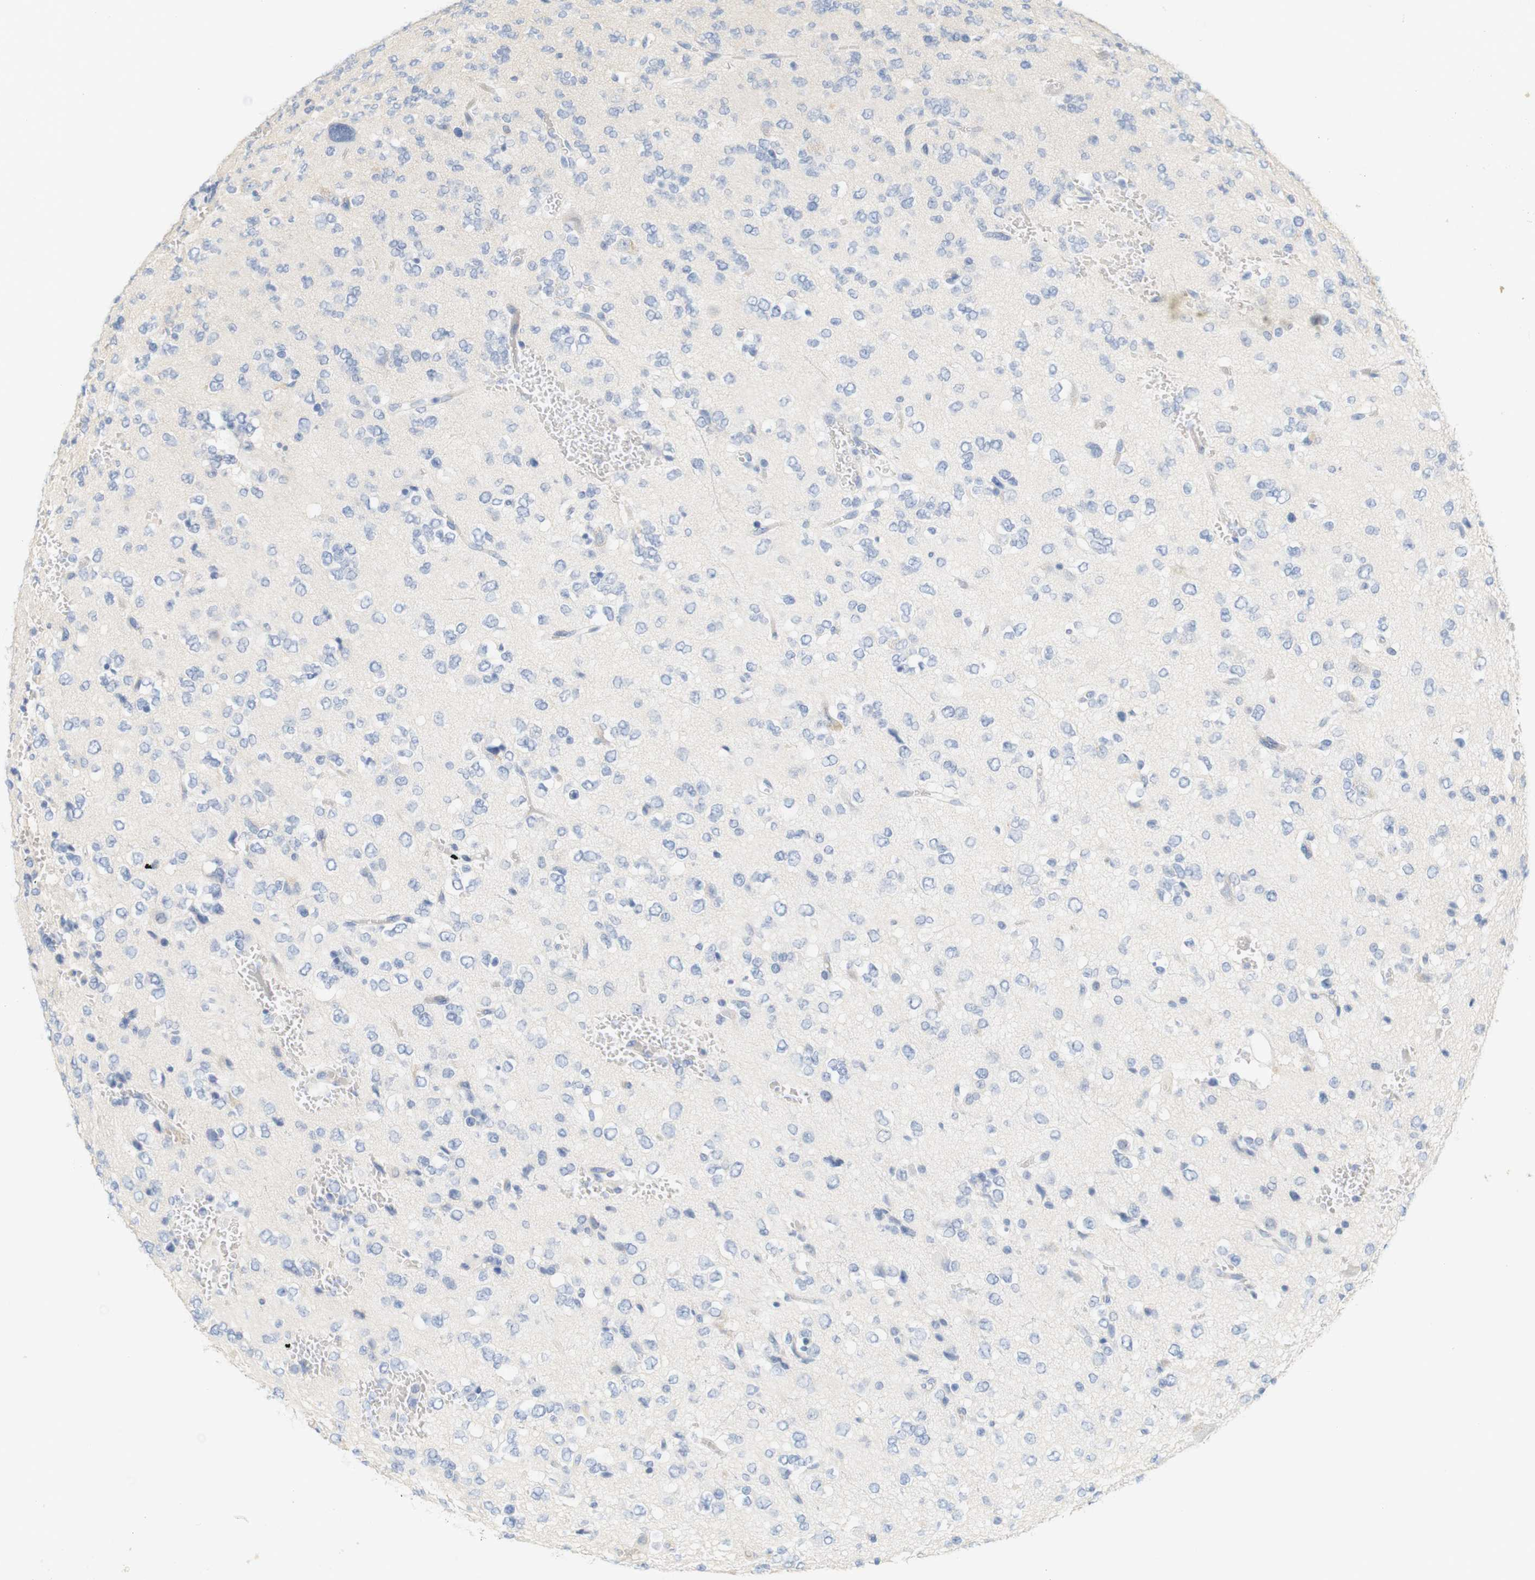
{"staining": {"intensity": "negative", "quantity": "none", "location": "none"}, "tissue": "glioma", "cell_type": "Tumor cells", "image_type": "cancer", "snomed": [{"axis": "morphology", "description": "Glioma, malignant, Low grade"}, {"axis": "topography", "description": "Brain"}], "caption": "Immunohistochemistry (IHC) micrograph of neoplastic tissue: human glioma stained with DAB displays no significant protein positivity in tumor cells. (DAB IHC with hematoxylin counter stain).", "gene": "RGS9", "patient": {"sex": "male", "age": 38}}